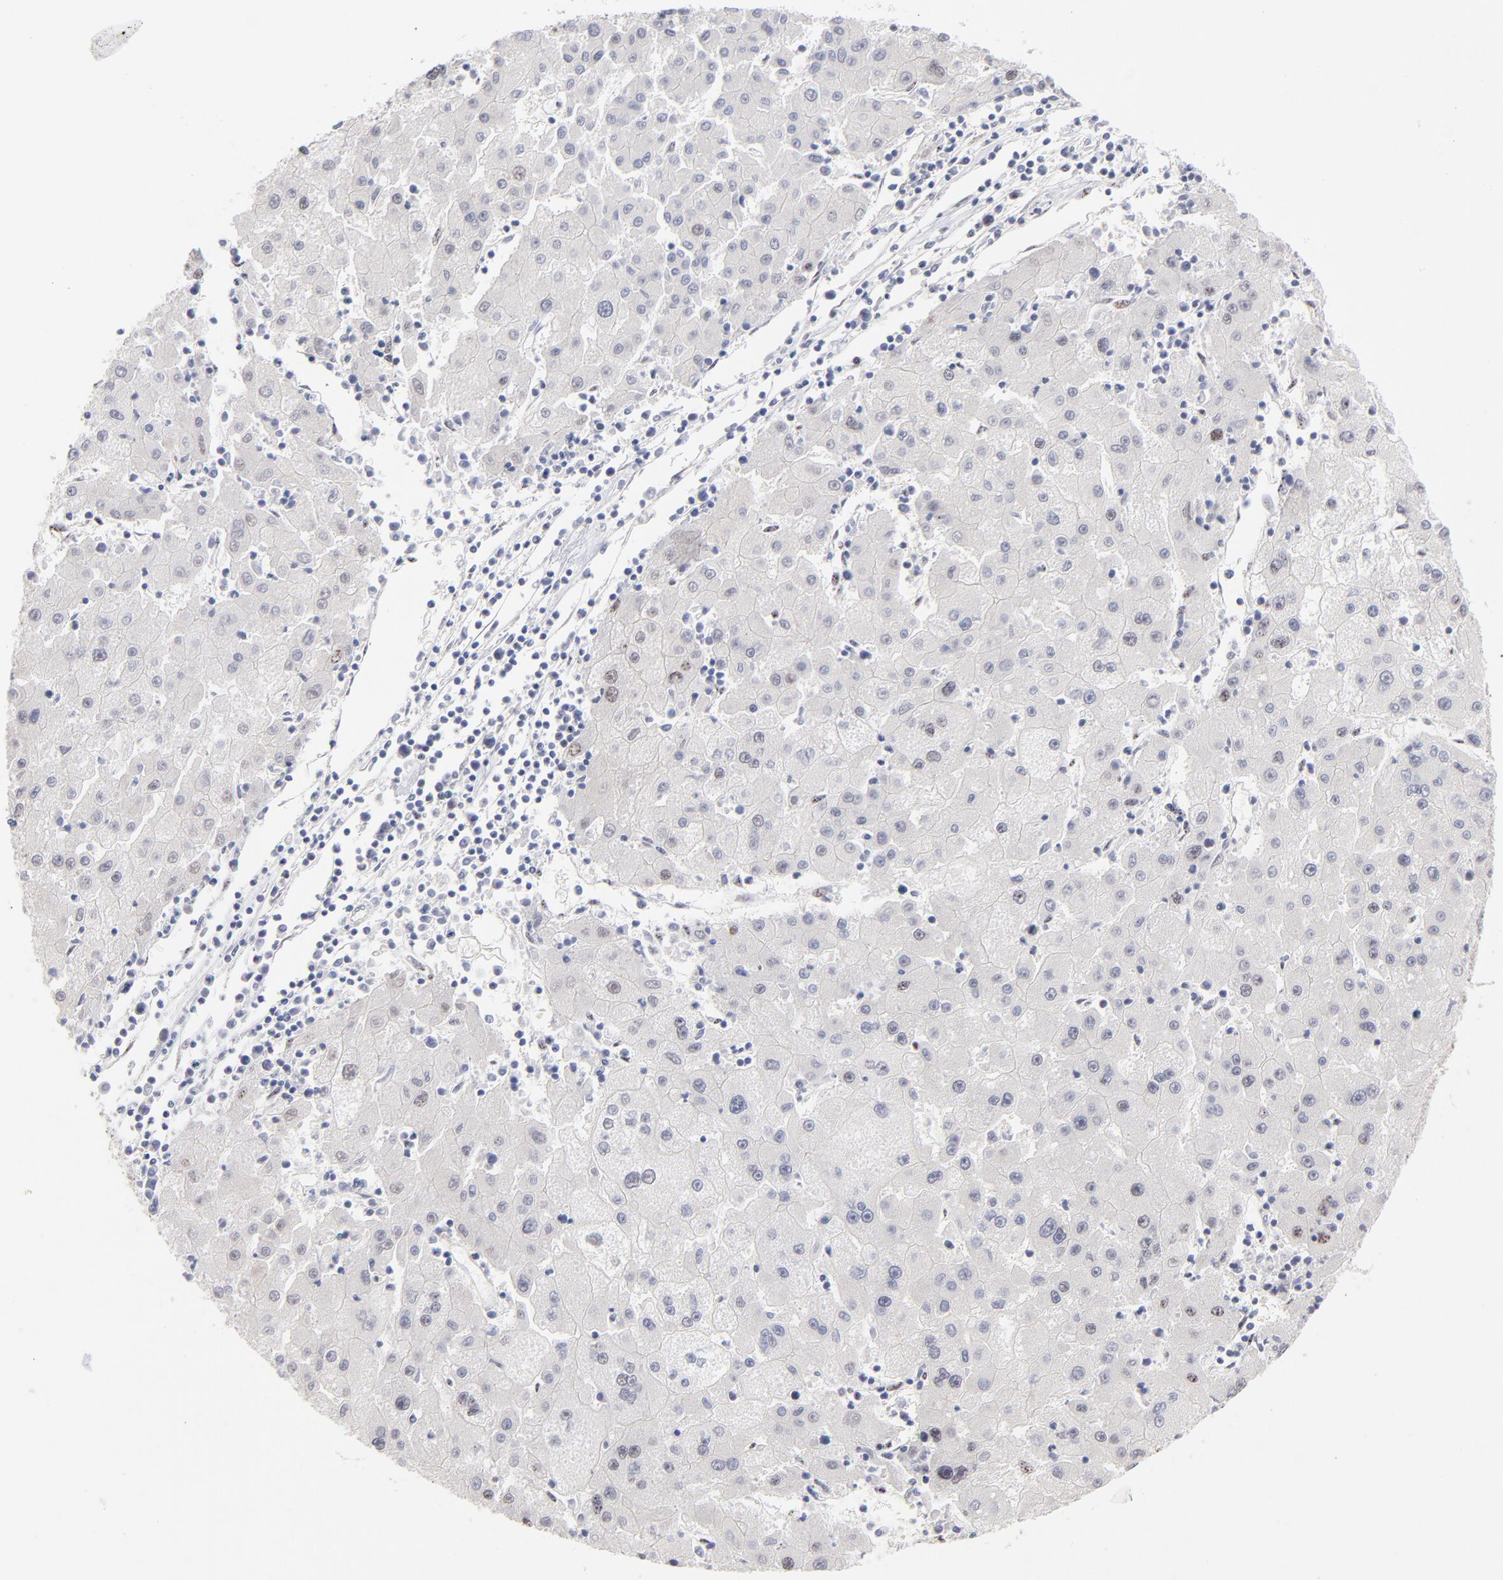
{"staining": {"intensity": "negative", "quantity": "none", "location": "none"}, "tissue": "liver cancer", "cell_type": "Tumor cells", "image_type": "cancer", "snomed": [{"axis": "morphology", "description": "Carcinoma, Hepatocellular, NOS"}, {"axis": "topography", "description": "Liver"}], "caption": "Tumor cells show no significant protein expression in liver cancer (hepatocellular carcinoma).", "gene": "STAT3", "patient": {"sex": "male", "age": 72}}